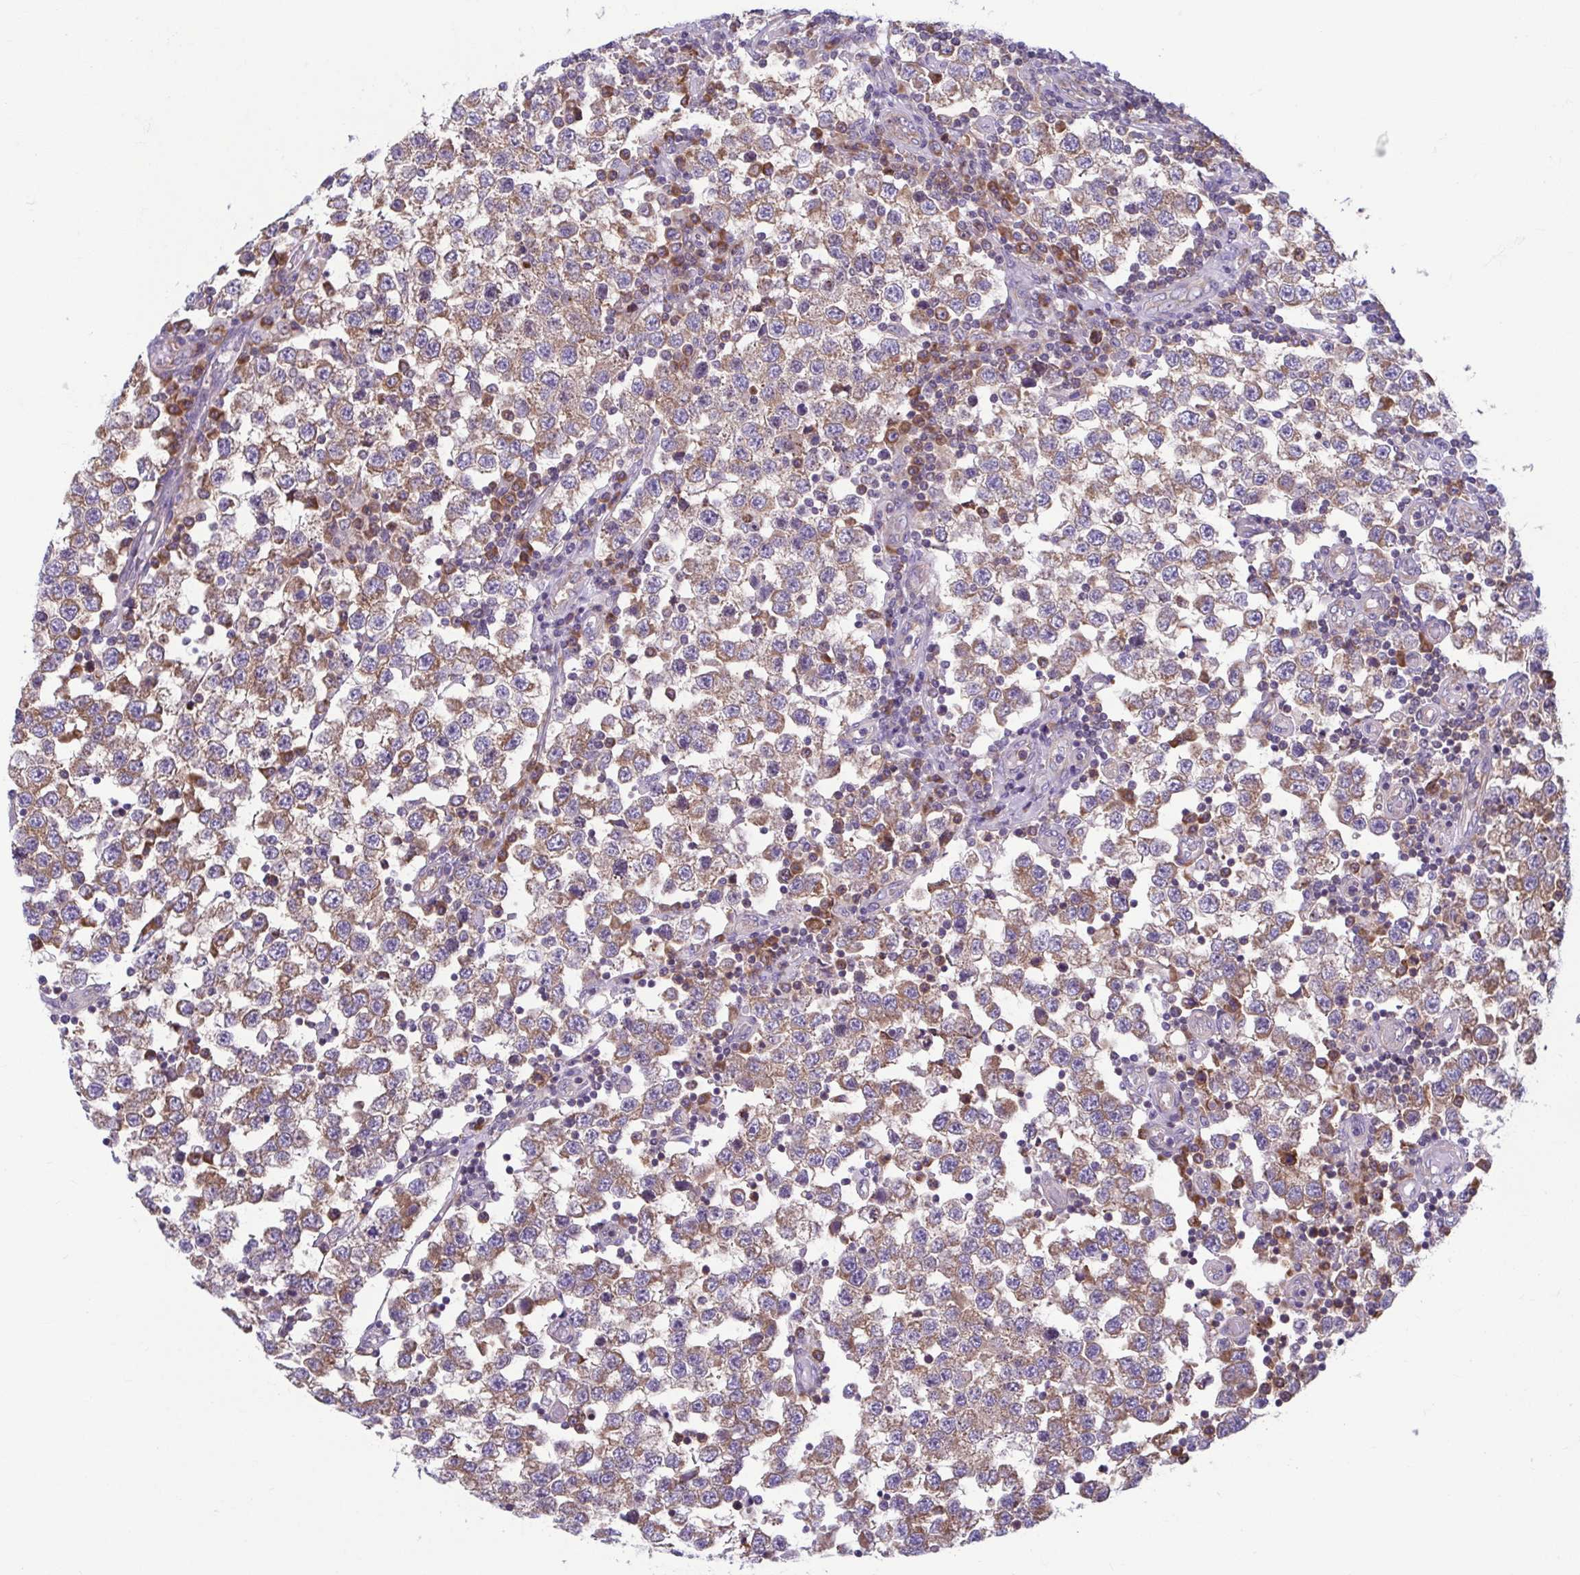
{"staining": {"intensity": "moderate", "quantity": ">75%", "location": "cytoplasmic/membranous"}, "tissue": "testis cancer", "cell_type": "Tumor cells", "image_type": "cancer", "snomed": [{"axis": "morphology", "description": "Seminoma, NOS"}, {"axis": "topography", "description": "Testis"}], "caption": "High-power microscopy captured an IHC micrograph of testis cancer (seminoma), revealing moderate cytoplasmic/membranous positivity in approximately >75% of tumor cells. The staining is performed using DAB (3,3'-diaminobenzidine) brown chromogen to label protein expression. The nuclei are counter-stained blue using hematoxylin.", "gene": "RPS16", "patient": {"sex": "male", "age": 34}}